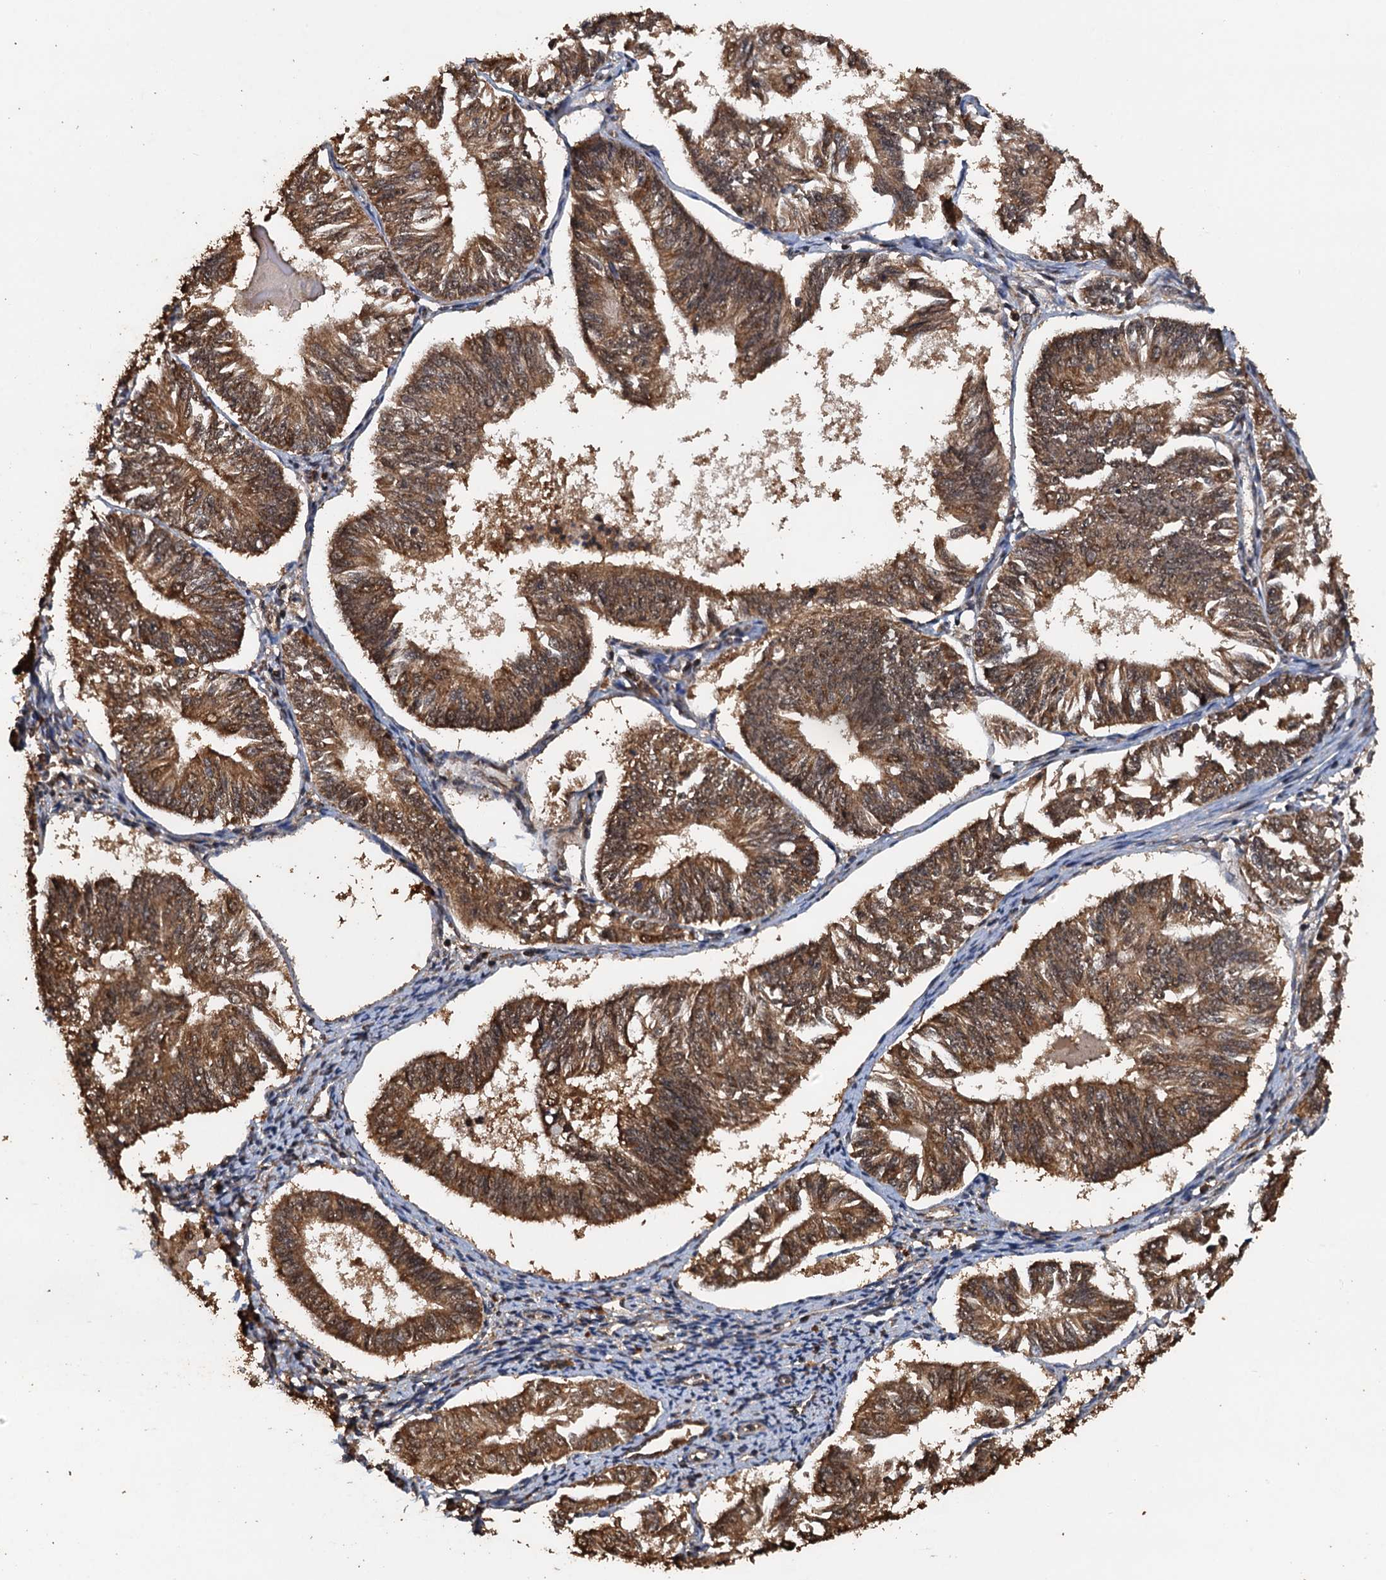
{"staining": {"intensity": "moderate", "quantity": ">75%", "location": "cytoplasmic/membranous,nuclear"}, "tissue": "endometrial cancer", "cell_type": "Tumor cells", "image_type": "cancer", "snomed": [{"axis": "morphology", "description": "Adenocarcinoma, NOS"}, {"axis": "topography", "description": "Endometrium"}], "caption": "This is an image of IHC staining of endometrial adenocarcinoma, which shows moderate positivity in the cytoplasmic/membranous and nuclear of tumor cells.", "gene": "PSMD9", "patient": {"sex": "female", "age": 58}}